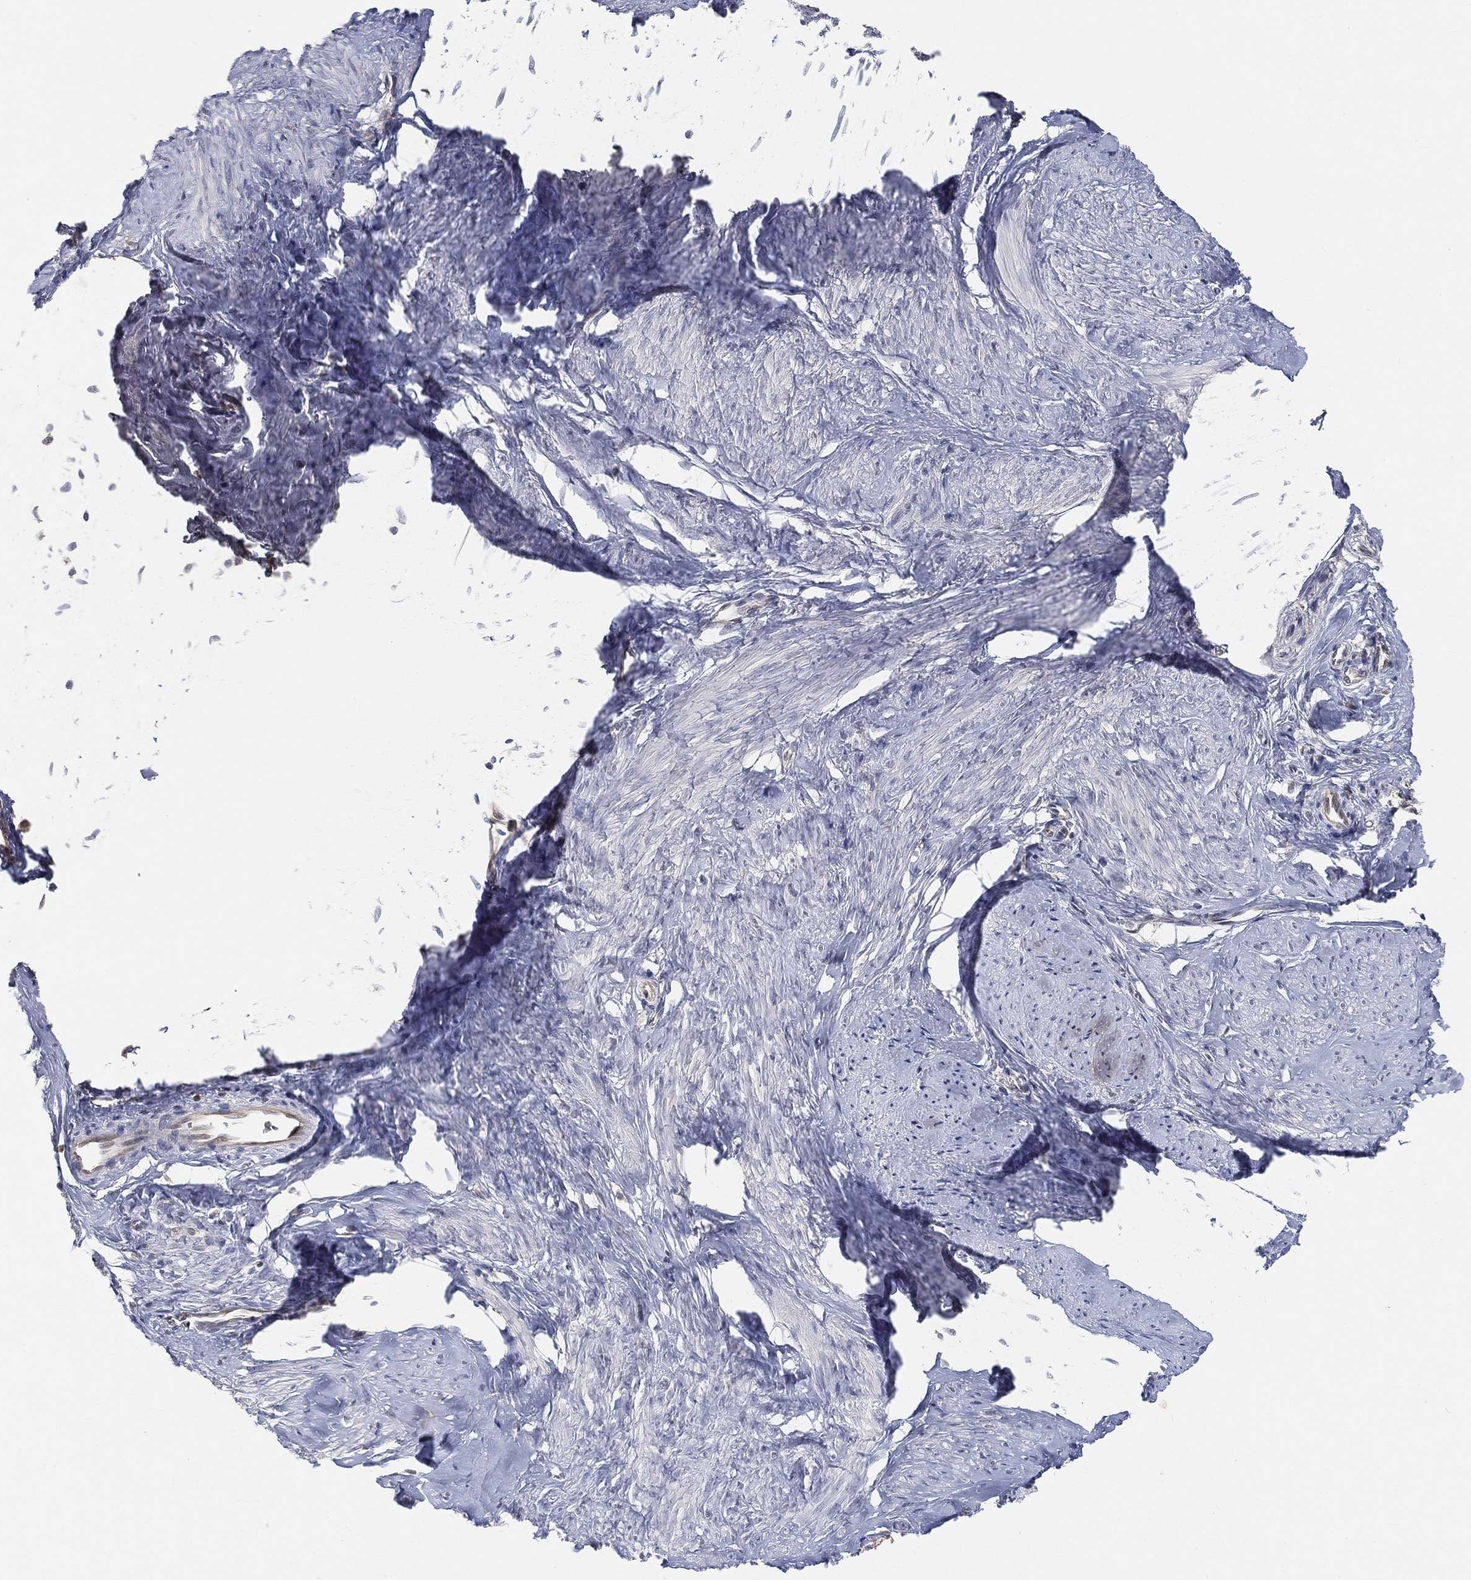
{"staining": {"intensity": "negative", "quantity": "none", "location": "none"}, "tissue": "smooth muscle", "cell_type": "Smooth muscle cells", "image_type": "normal", "snomed": [{"axis": "morphology", "description": "Normal tissue, NOS"}, {"axis": "topography", "description": "Smooth muscle"}], "caption": "DAB immunohistochemical staining of unremarkable human smooth muscle demonstrates no significant staining in smooth muscle cells.", "gene": "MAPK1", "patient": {"sex": "female", "age": 48}}